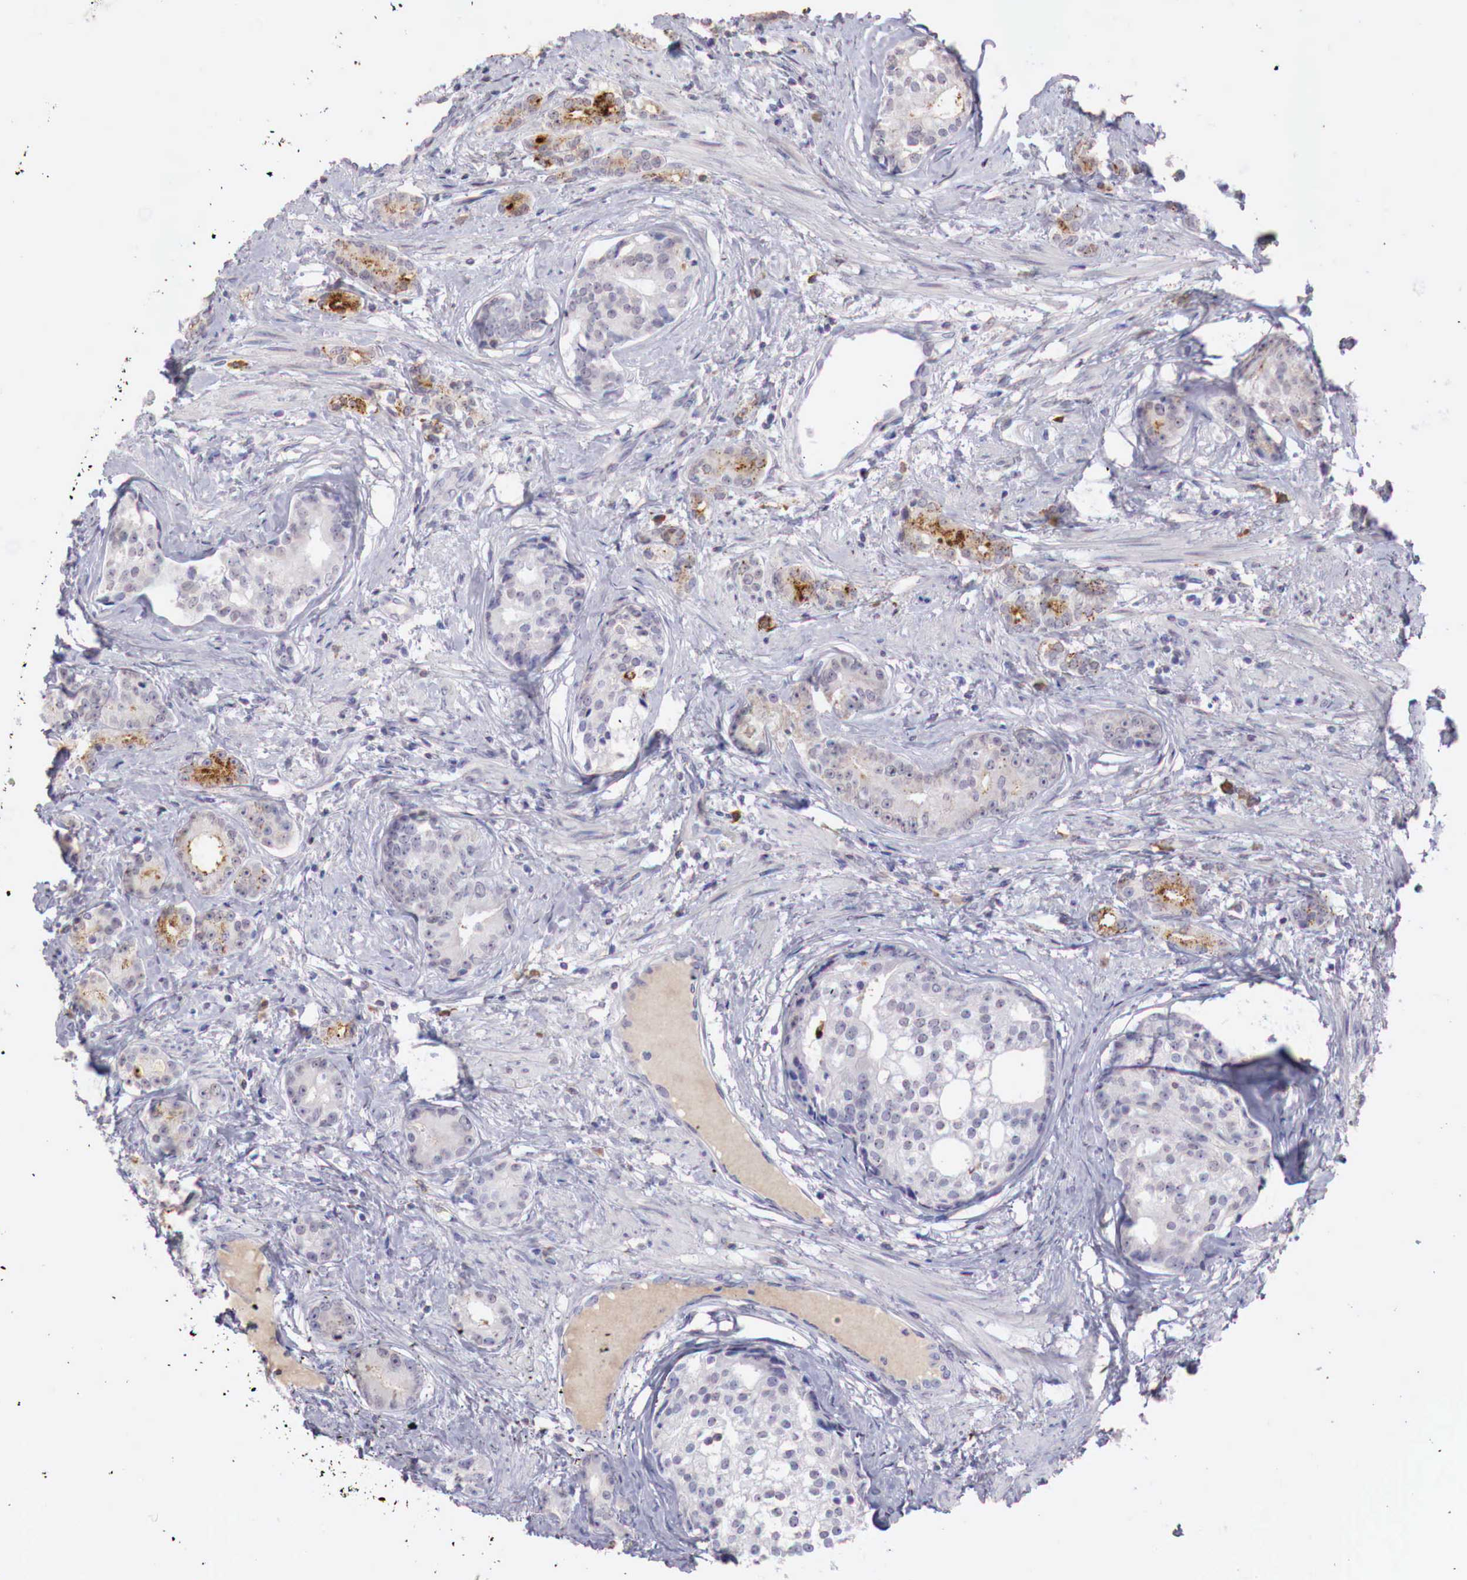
{"staining": {"intensity": "weak", "quantity": "25%-75%", "location": "cytoplasmic/membranous"}, "tissue": "prostate cancer", "cell_type": "Tumor cells", "image_type": "cancer", "snomed": [{"axis": "morphology", "description": "Adenocarcinoma, Medium grade"}, {"axis": "topography", "description": "Prostate"}], "caption": "Prostate medium-grade adenocarcinoma tissue shows weak cytoplasmic/membranous positivity in about 25%-75% of tumor cells, visualized by immunohistochemistry.", "gene": "XPNPEP2", "patient": {"sex": "male", "age": 59}}